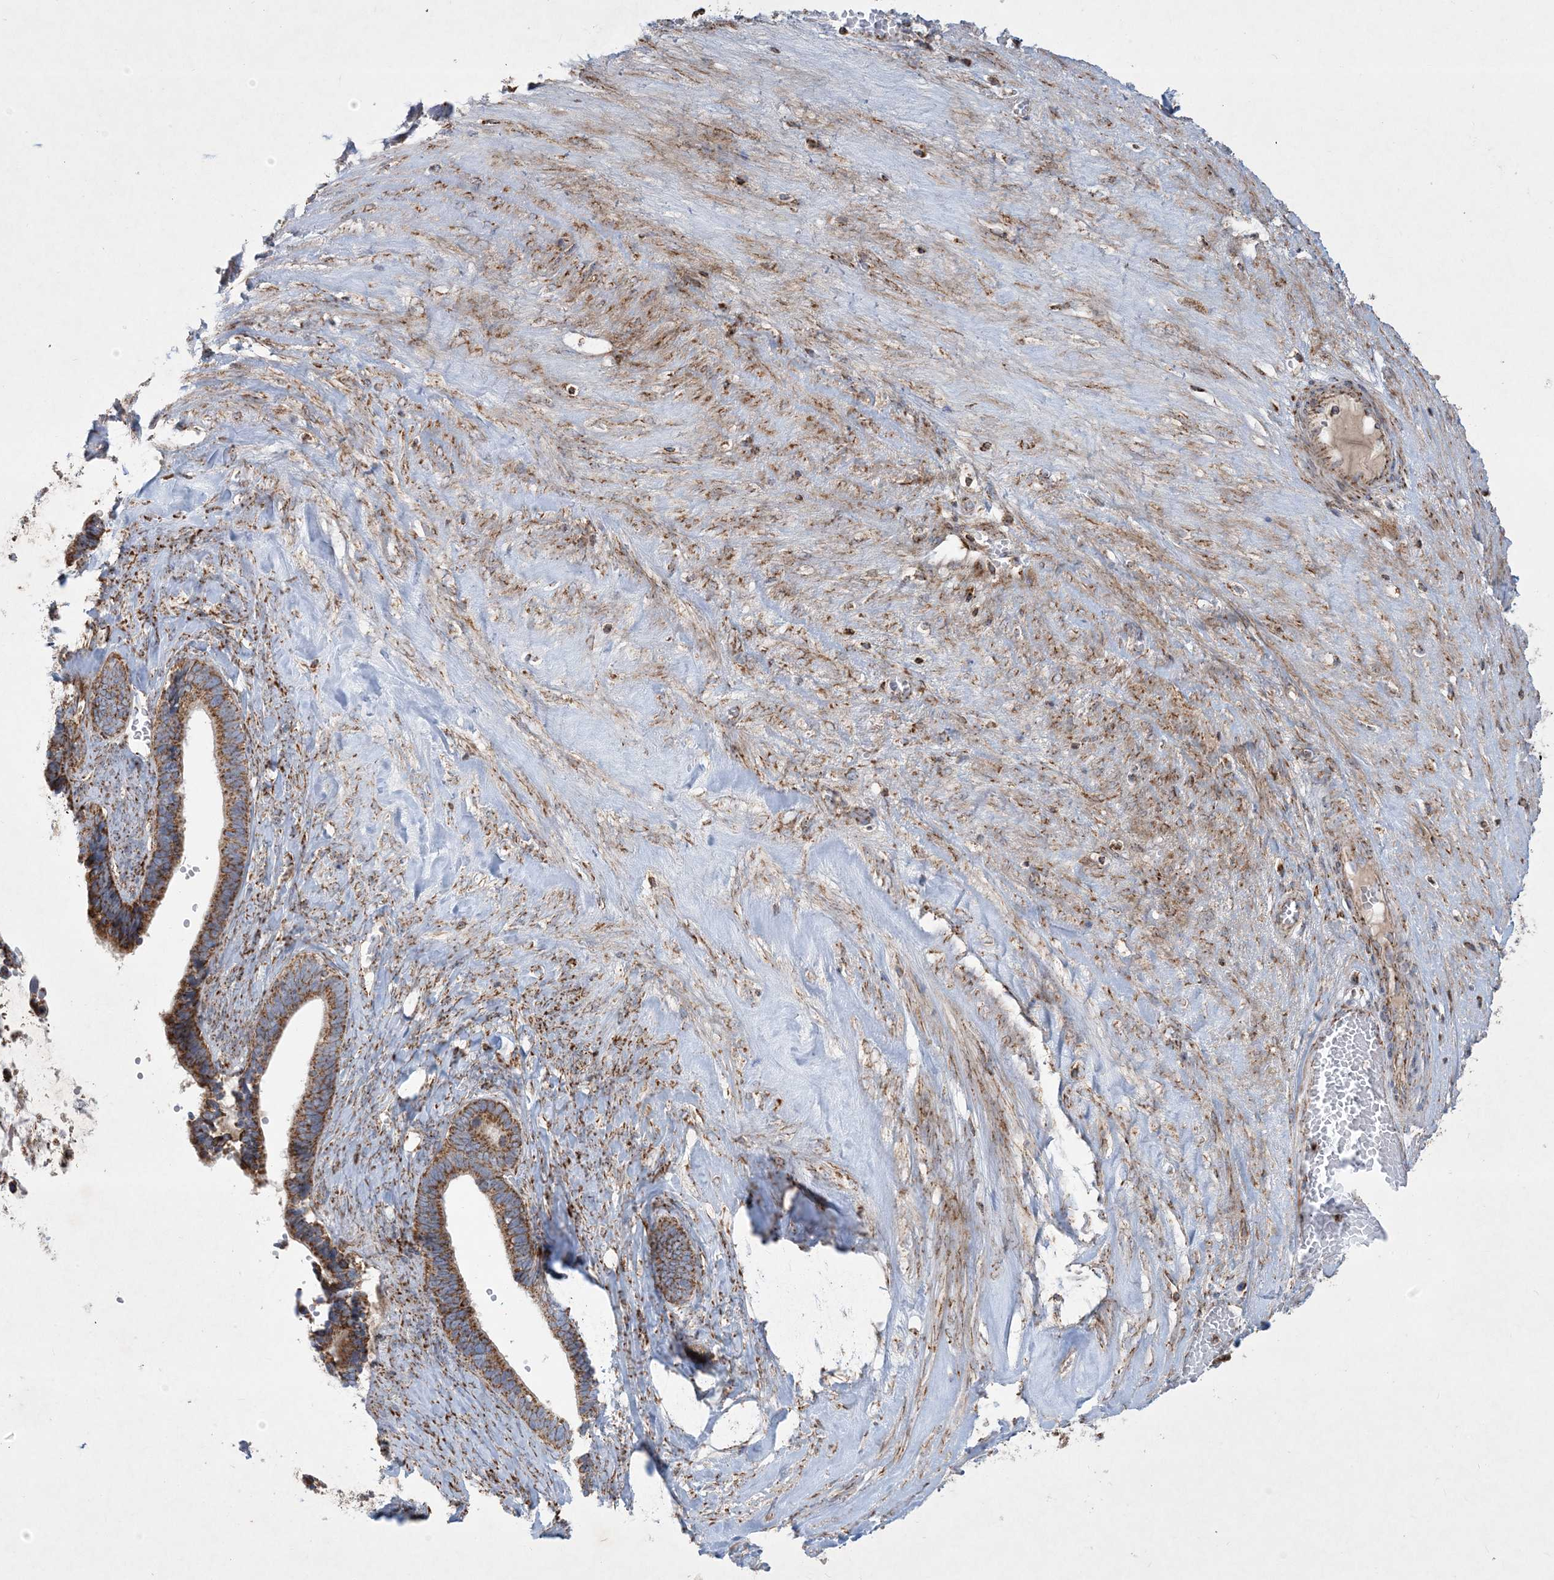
{"staining": {"intensity": "moderate", "quantity": ">75%", "location": "cytoplasmic/membranous"}, "tissue": "ovarian cancer", "cell_type": "Tumor cells", "image_type": "cancer", "snomed": [{"axis": "morphology", "description": "Cystadenocarcinoma, serous, NOS"}, {"axis": "topography", "description": "Ovary"}], "caption": "A medium amount of moderate cytoplasmic/membranous staining is seen in about >75% of tumor cells in ovarian cancer tissue.", "gene": "BEND4", "patient": {"sex": "female", "age": 56}}